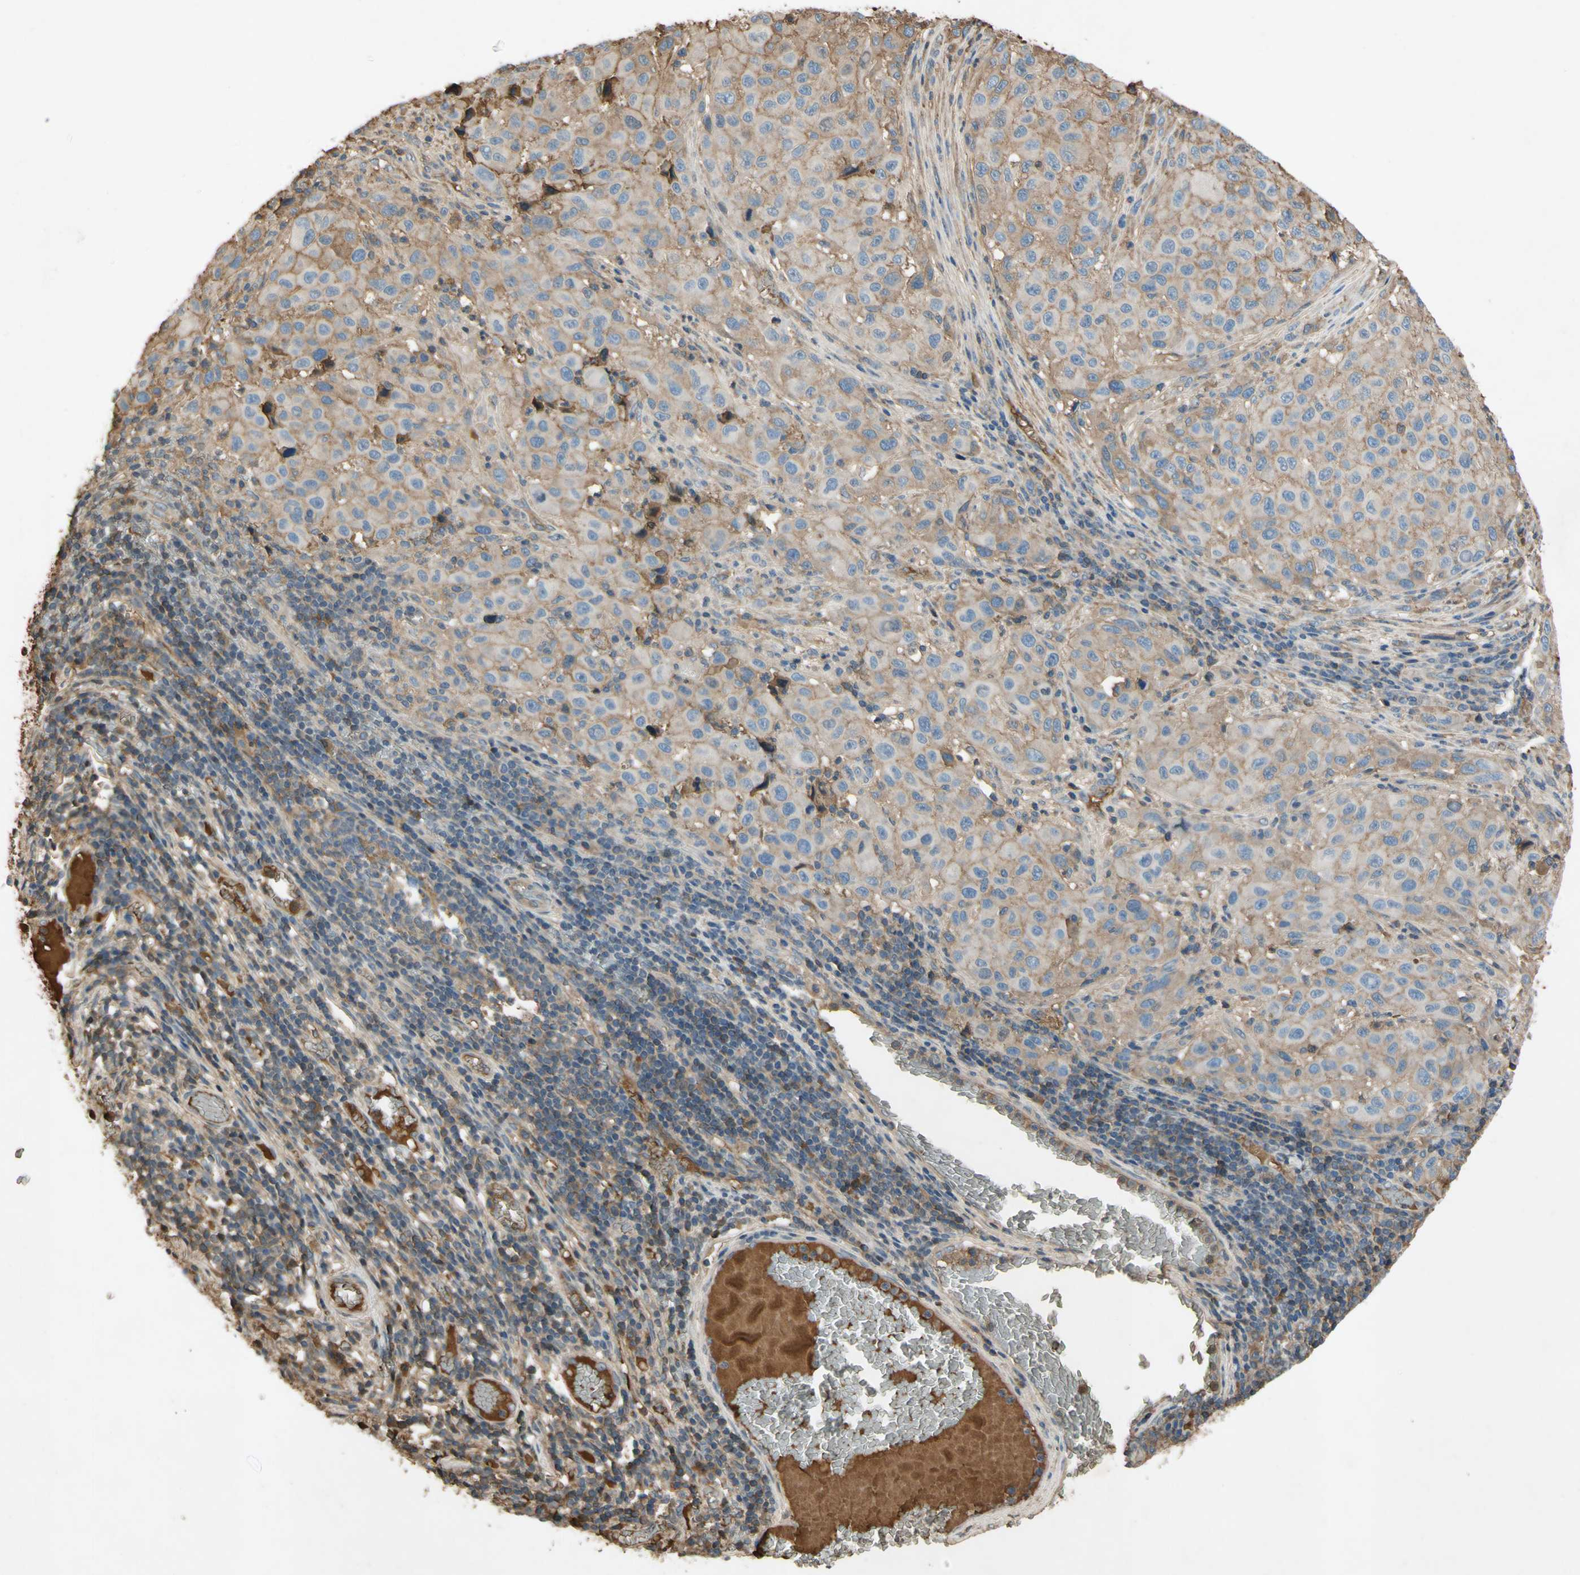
{"staining": {"intensity": "weak", "quantity": ">75%", "location": "cytoplasmic/membranous"}, "tissue": "melanoma", "cell_type": "Tumor cells", "image_type": "cancer", "snomed": [{"axis": "morphology", "description": "Malignant melanoma, Metastatic site"}, {"axis": "topography", "description": "Lymph node"}], "caption": "Protein staining shows weak cytoplasmic/membranous positivity in about >75% of tumor cells in malignant melanoma (metastatic site).", "gene": "TIMP2", "patient": {"sex": "male", "age": 61}}